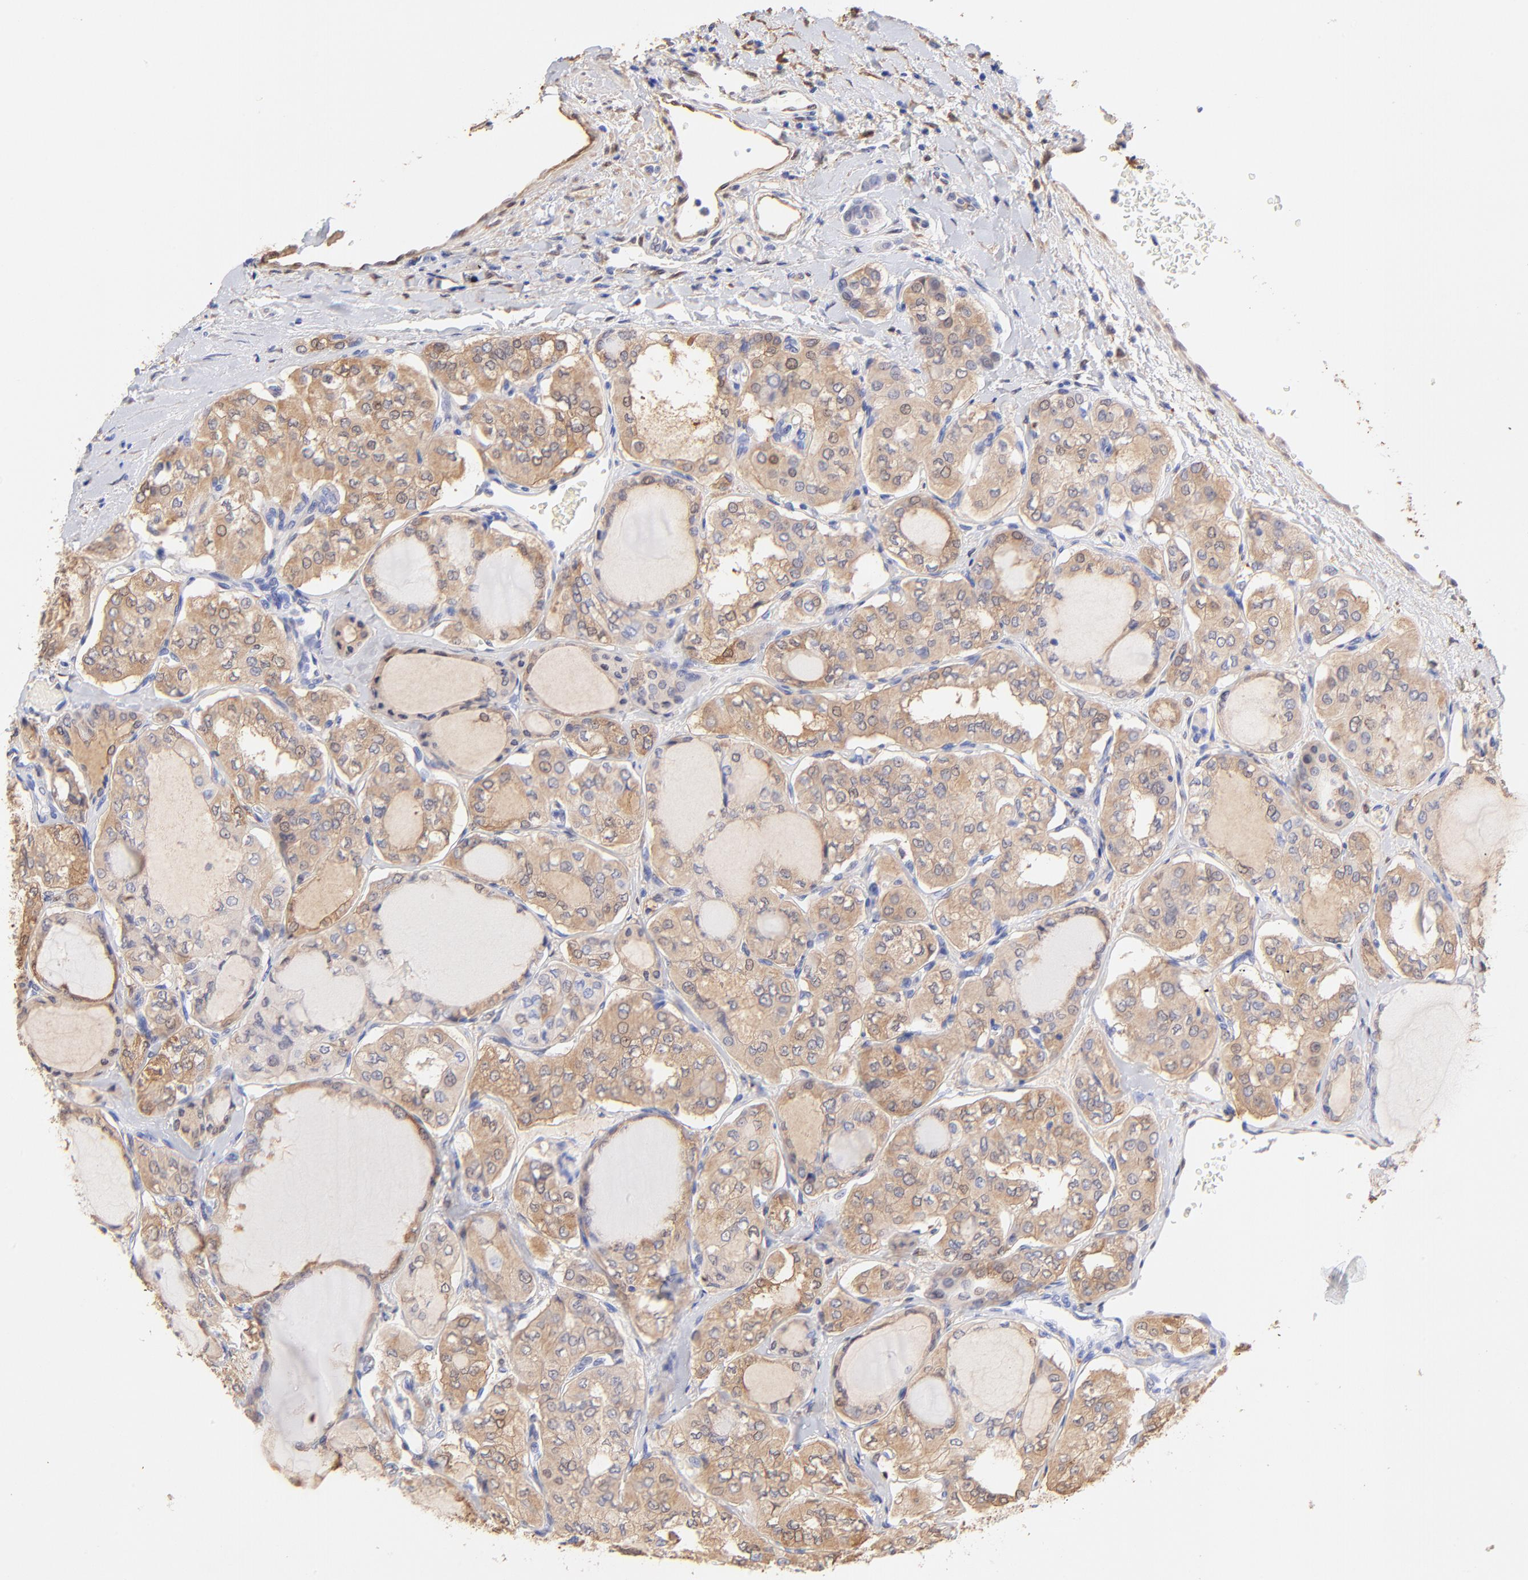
{"staining": {"intensity": "moderate", "quantity": ">75%", "location": "cytoplasmic/membranous"}, "tissue": "thyroid cancer", "cell_type": "Tumor cells", "image_type": "cancer", "snomed": [{"axis": "morphology", "description": "Papillary adenocarcinoma, NOS"}, {"axis": "topography", "description": "Thyroid gland"}], "caption": "The photomicrograph demonstrates staining of papillary adenocarcinoma (thyroid), revealing moderate cytoplasmic/membranous protein positivity (brown color) within tumor cells.", "gene": "ALDH1A1", "patient": {"sex": "male", "age": 20}}